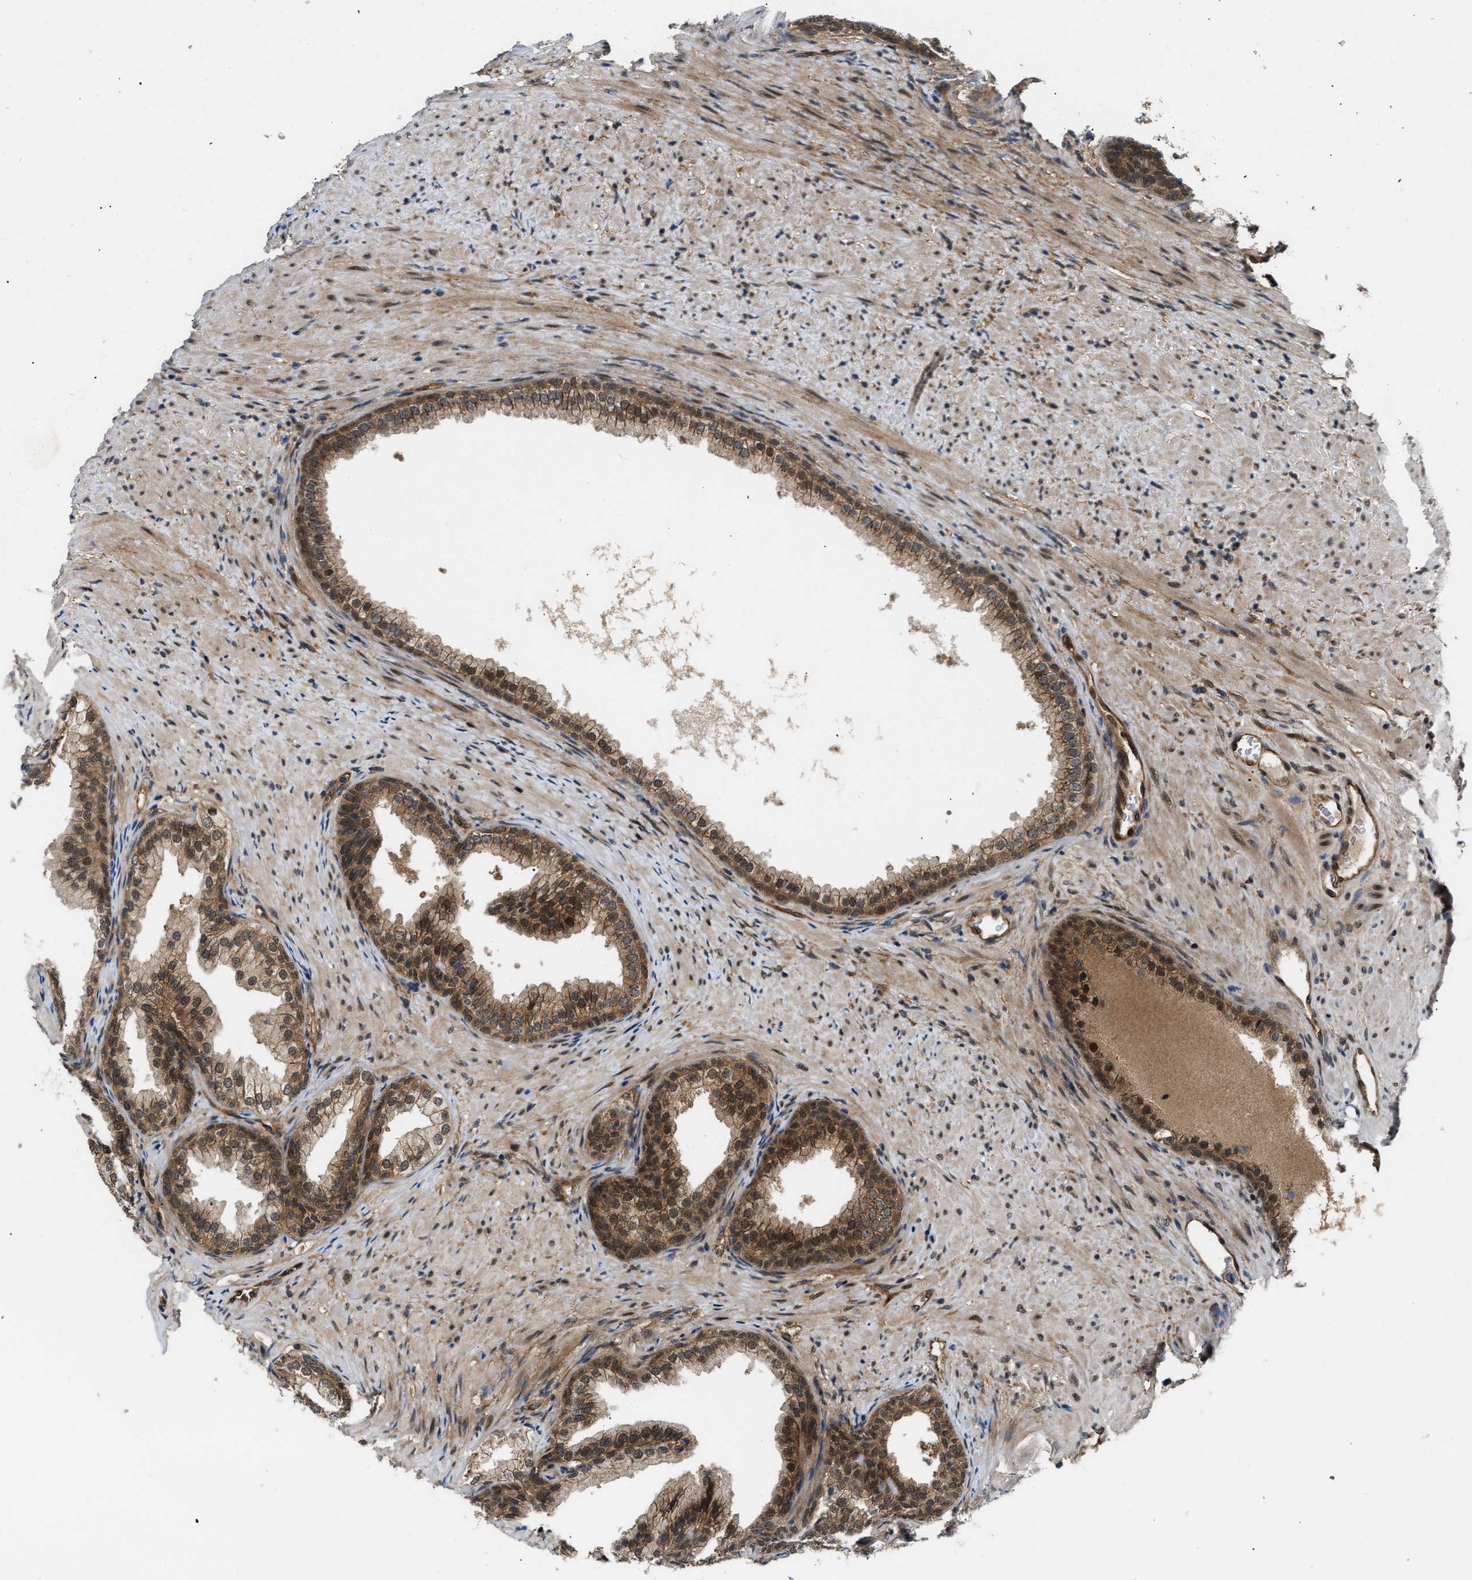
{"staining": {"intensity": "moderate", "quantity": ">75%", "location": "cytoplasmic/membranous,nuclear"}, "tissue": "prostate", "cell_type": "Glandular cells", "image_type": "normal", "snomed": [{"axis": "morphology", "description": "Normal tissue, NOS"}, {"axis": "topography", "description": "Prostate"}], "caption": "Moderate cytoplasmic/membranous,nuclear staining is identified in approximately >75% of glandular cells in benign prostate. (DAB (3,3'-diaminobenzidine) IHC, brown staining for protein, blue staining for nuclei).", "gene": "COPS2", "patient": {"sex": "male", "age": 76}}